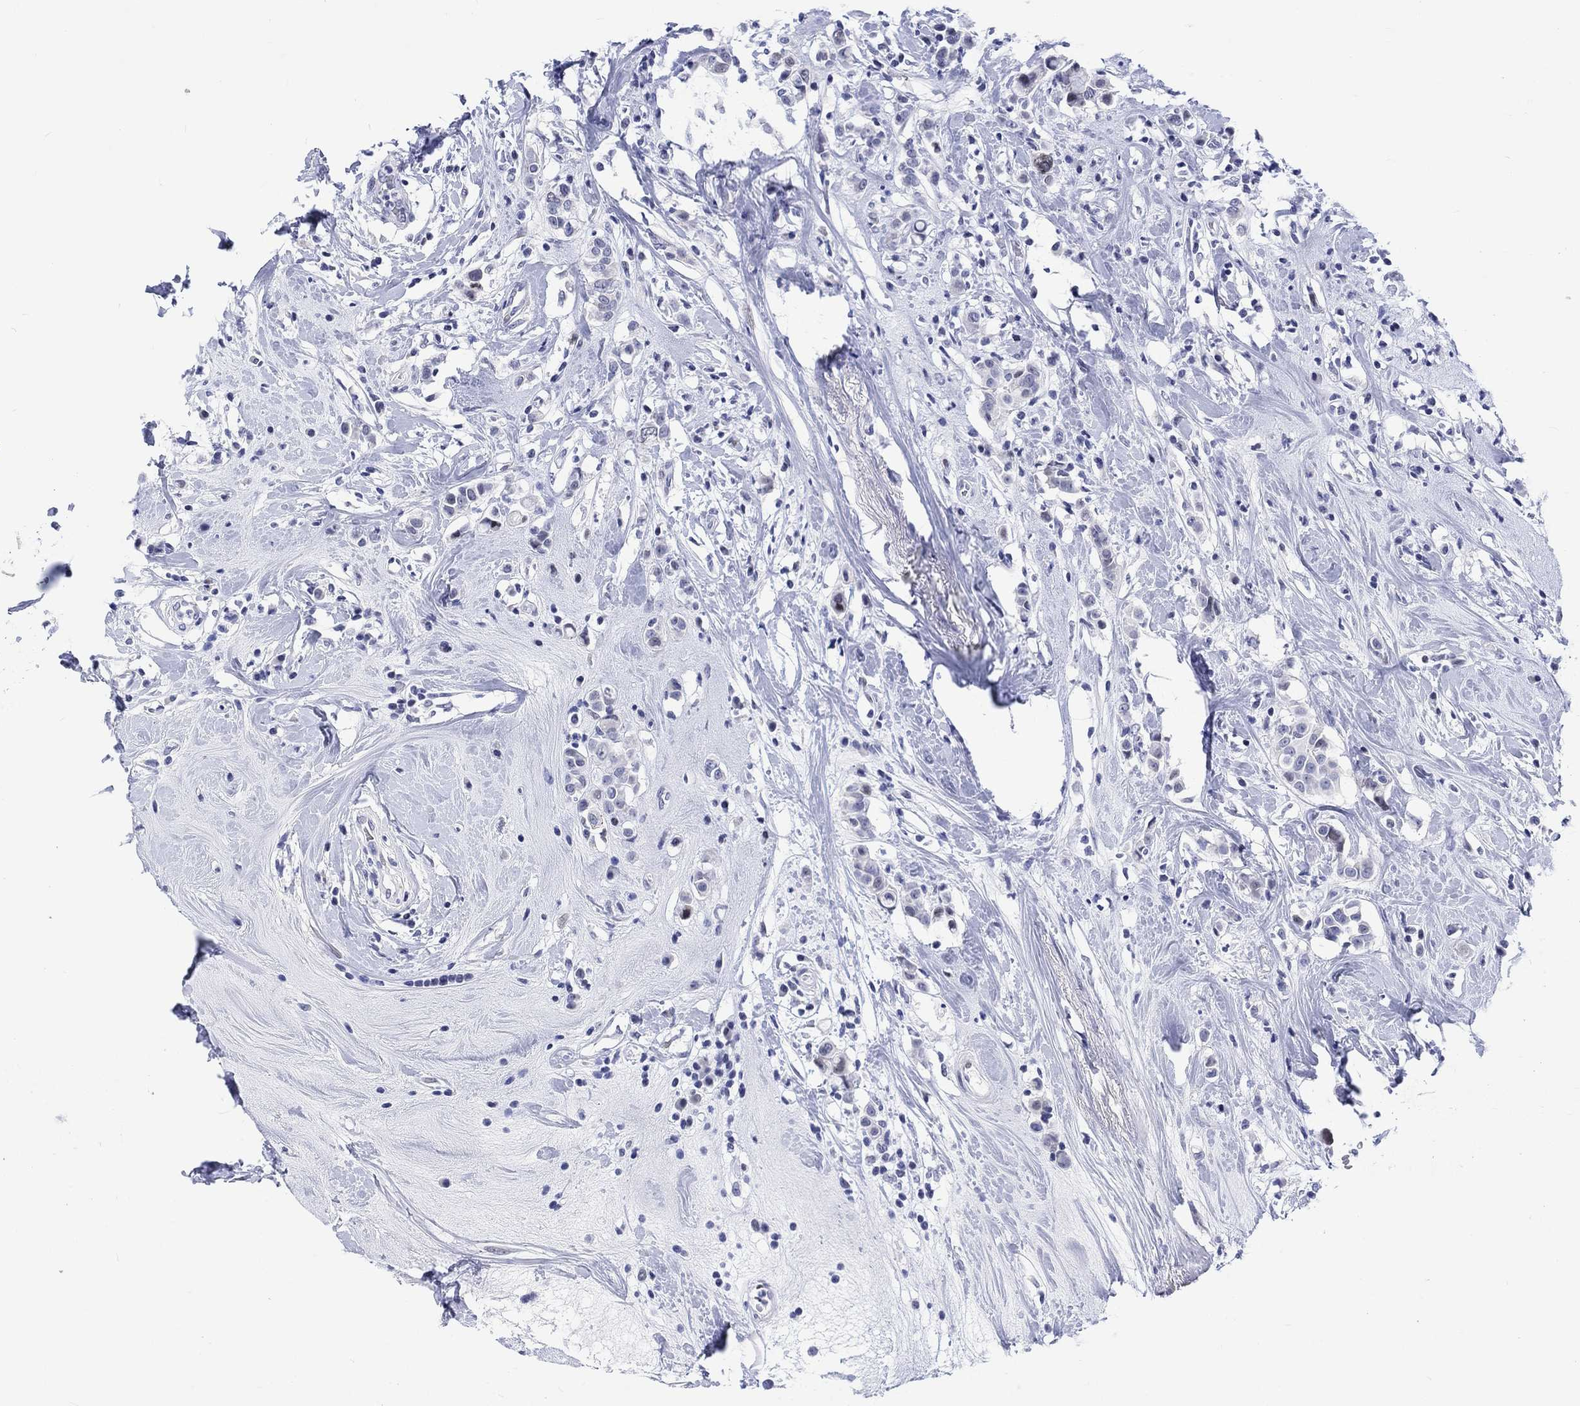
{"staining": {"intensity": "negative", "quantity": "none", "location": "none"}, "tissue": "breast cancer", "cell_type": "Tumor cells", "image_type": "cancer", "snomed": [{"axis": "morphology", "description": "Duct carcinoma"}, {"axis": "topography", "description": "Breast"}], "caption": "Immunohistochemical staining of human breast intraductal carcinoma exhibits no significant staining in tumor cells.", "gene": "CDCA2", "patient": {"sex": "female", "age": 27}}